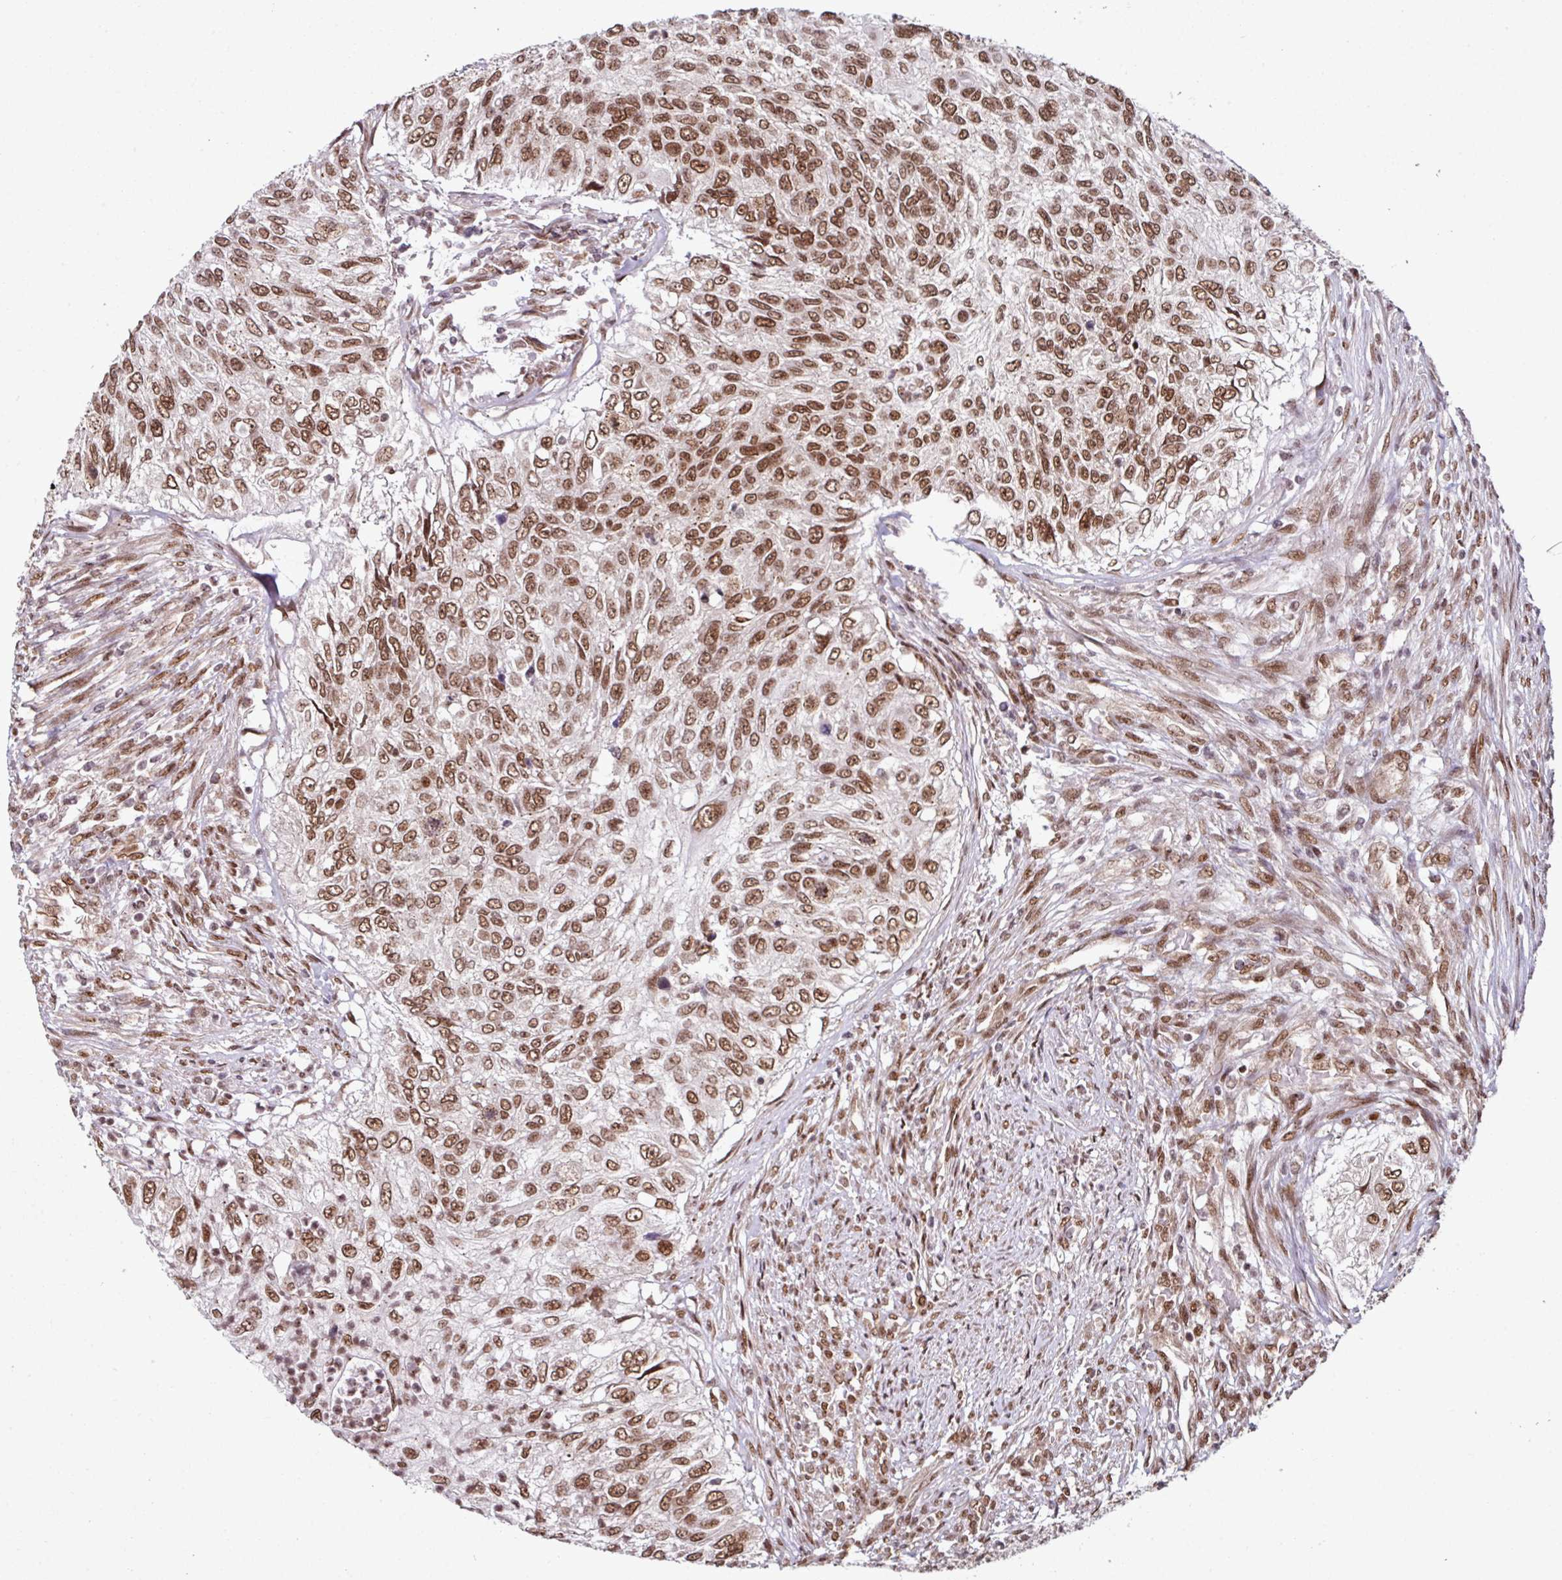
{"staining": {"intensity": "strong", "quantity": ">75%", "location": "nuclear"}, "tissue": "urothelial cancer", "cell_type": "Tumor cells", "image_type": "cancer", "snomed": [{"axis": "morphology", "description": "Urothelial carcinoma, High grade"}, {"axis": "topography", "description": "Urinary bladder"}], "caption": "Human urothelial carcinoma (high-grade) stained for a protein (brown) demonstrates strong nuclear positive staining in about >75% of tumor cells.", "gene": "MORF4L2", "patient": {"sex": "female", "age": 60}}